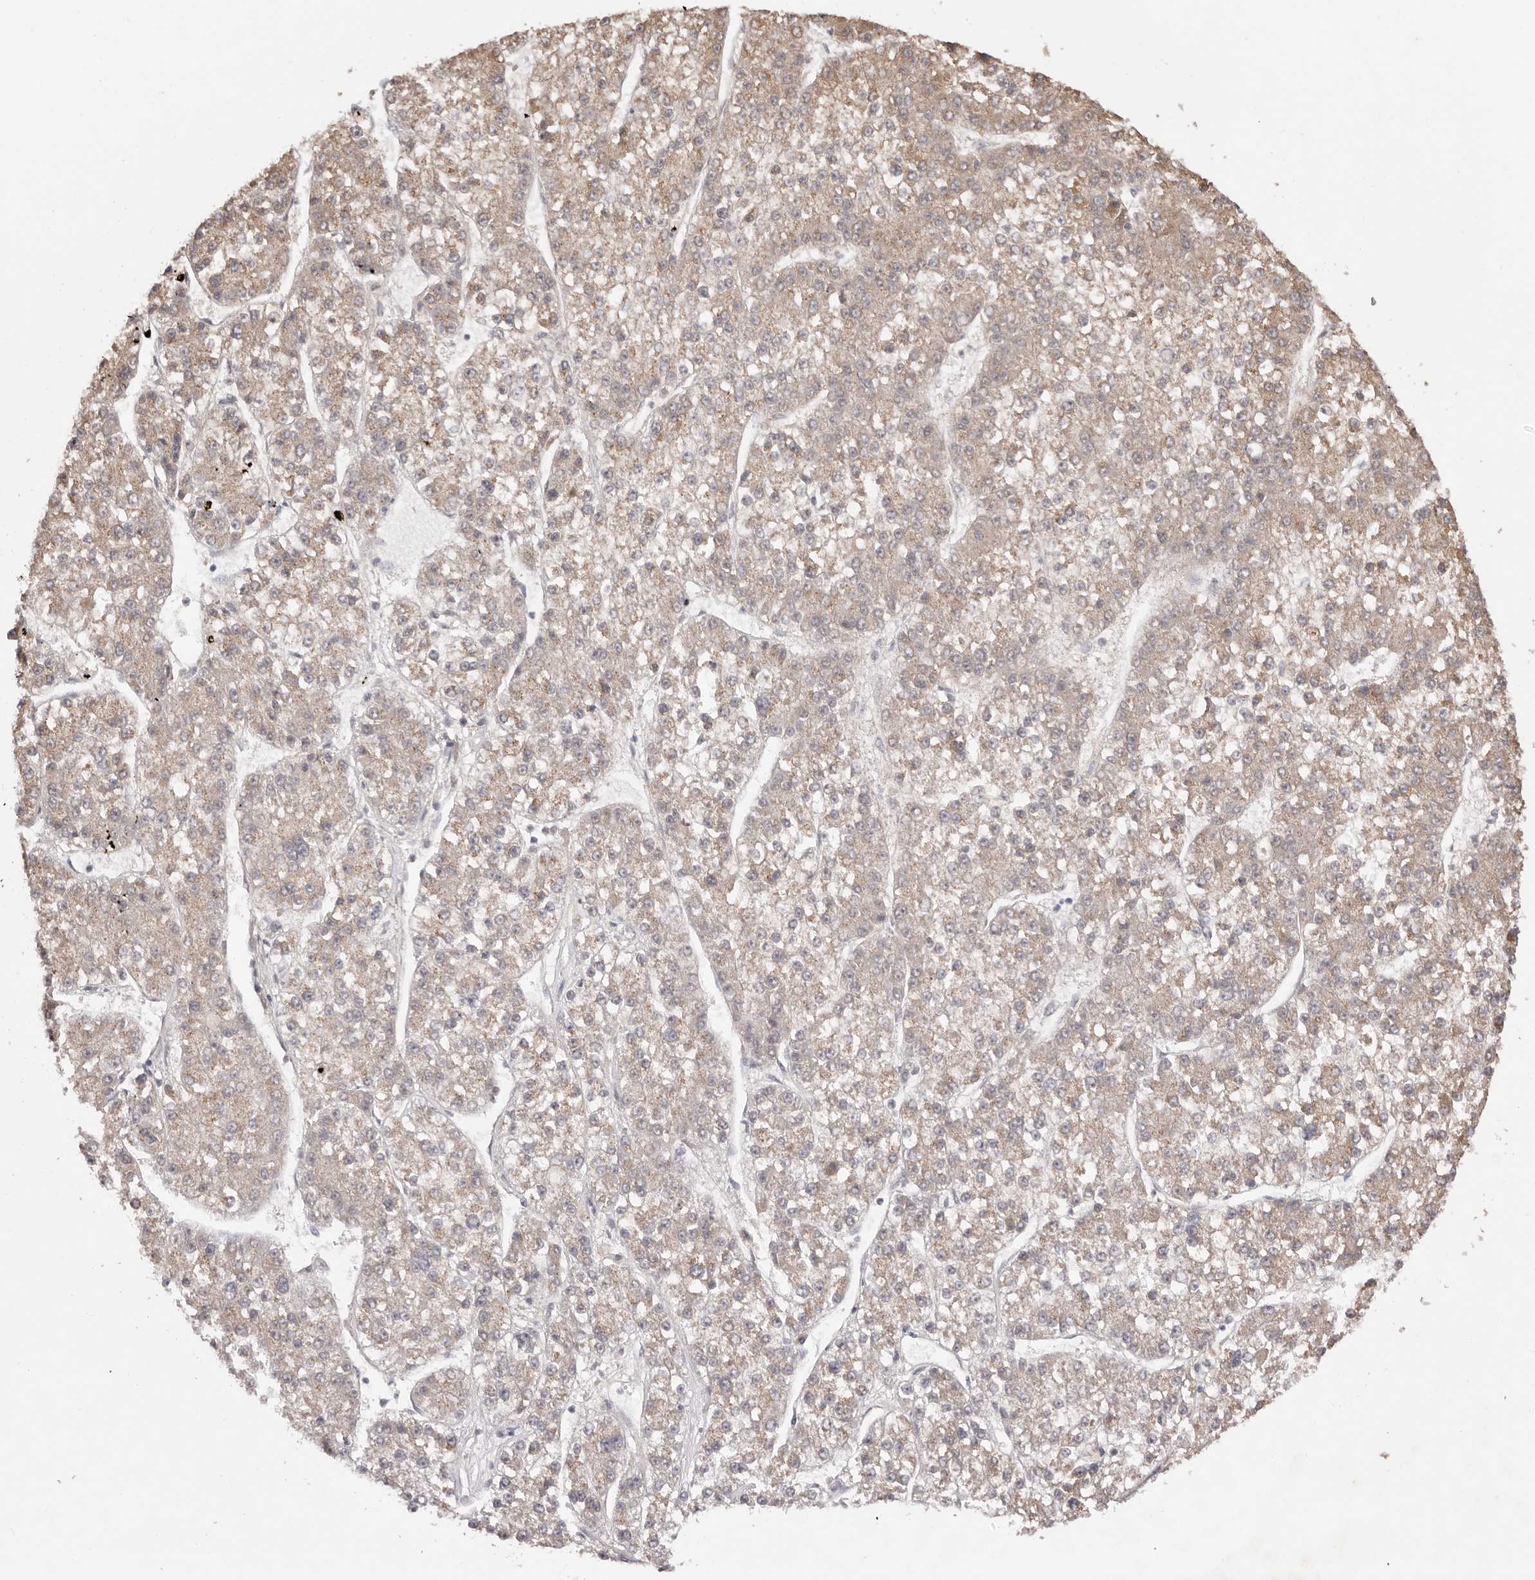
{"staining": {"intensity": "weak", "quantity": "25%-75%", "location": "cytoplasmic/membranous"}, "tissue": "liver cancer", "cell_type": "Tumor cells", "image_type": "cancer", "snomed": [{"axis": "morphology", "description": "Carcinoma, Hepatocellular, NOS"}, {"axis": "topography", "description": "Liver"}], "caption": "Weak cytoplasmic/membranous positivity for a protein is present in about 25%-75% of tumor cells of hepatocellular carcinoma (liver) using immunohistochemistry (IHC).", "gene": "EGR3", "patient": {"sex": "female", "age": 73}}